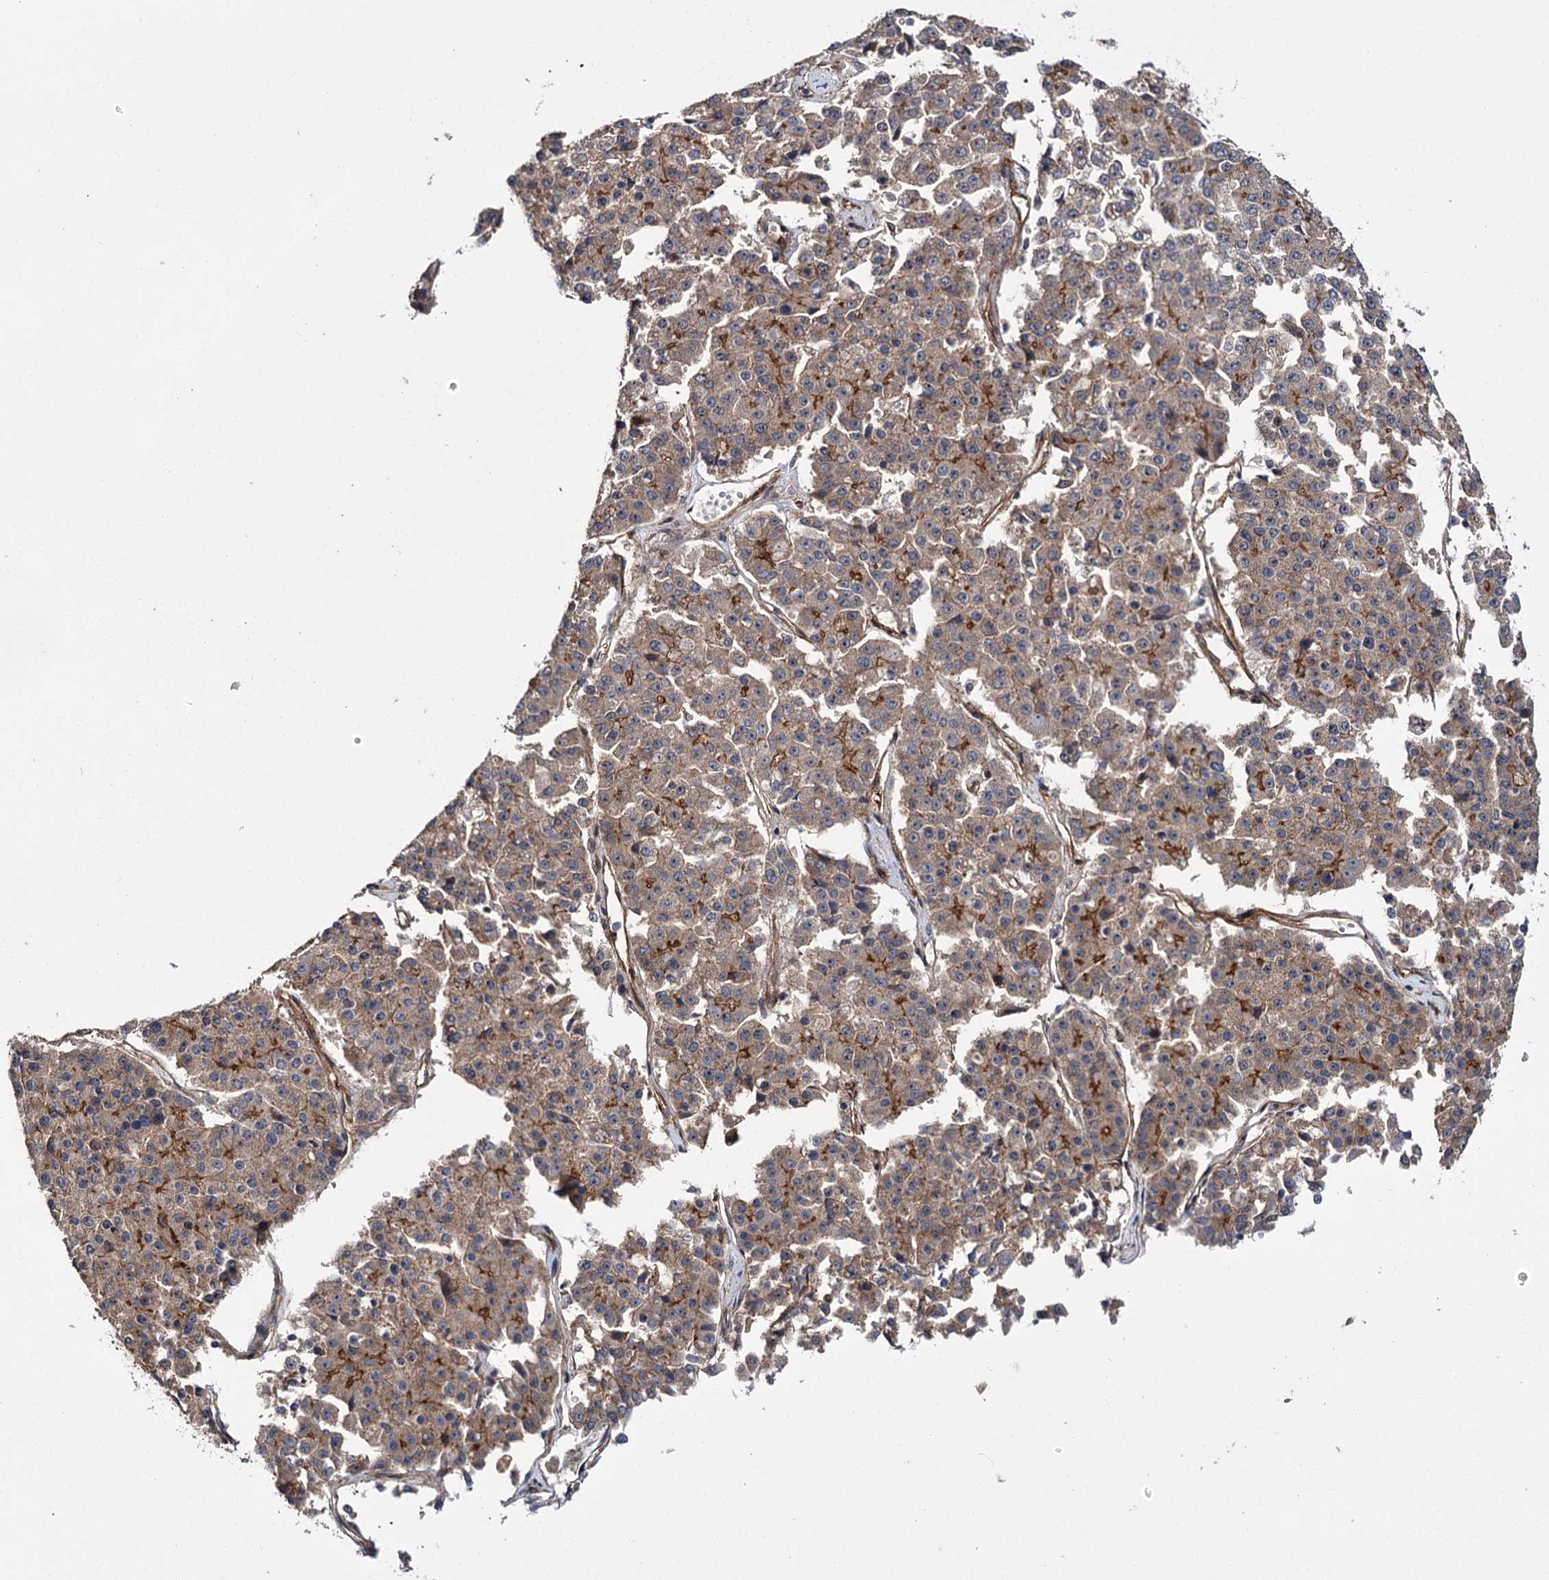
{"staining": {"intensity": "weak", "quantity": "25%-75%", "location": "cytoplasmic/membranous"}, "tissue": "pancreatic cancer", "cell_type": "Tumor cells", "image_type": "cancer", "snomed": [{"axis": "morphology", "description": "Adenocarcinoma, NOS"}, {"axis": "topography", "description": "Pancreas"}], "caption": "Protein staining by IHC shows weak cytoplasmic/membranous expression in approximately 25%-75% of tumor cells in pancreatic cancer. (brown staining indicates protein expression, while blue staining denotes nuclei).", "gene": "MYO1C", "patient": {"sex": "male", "age": 50}}